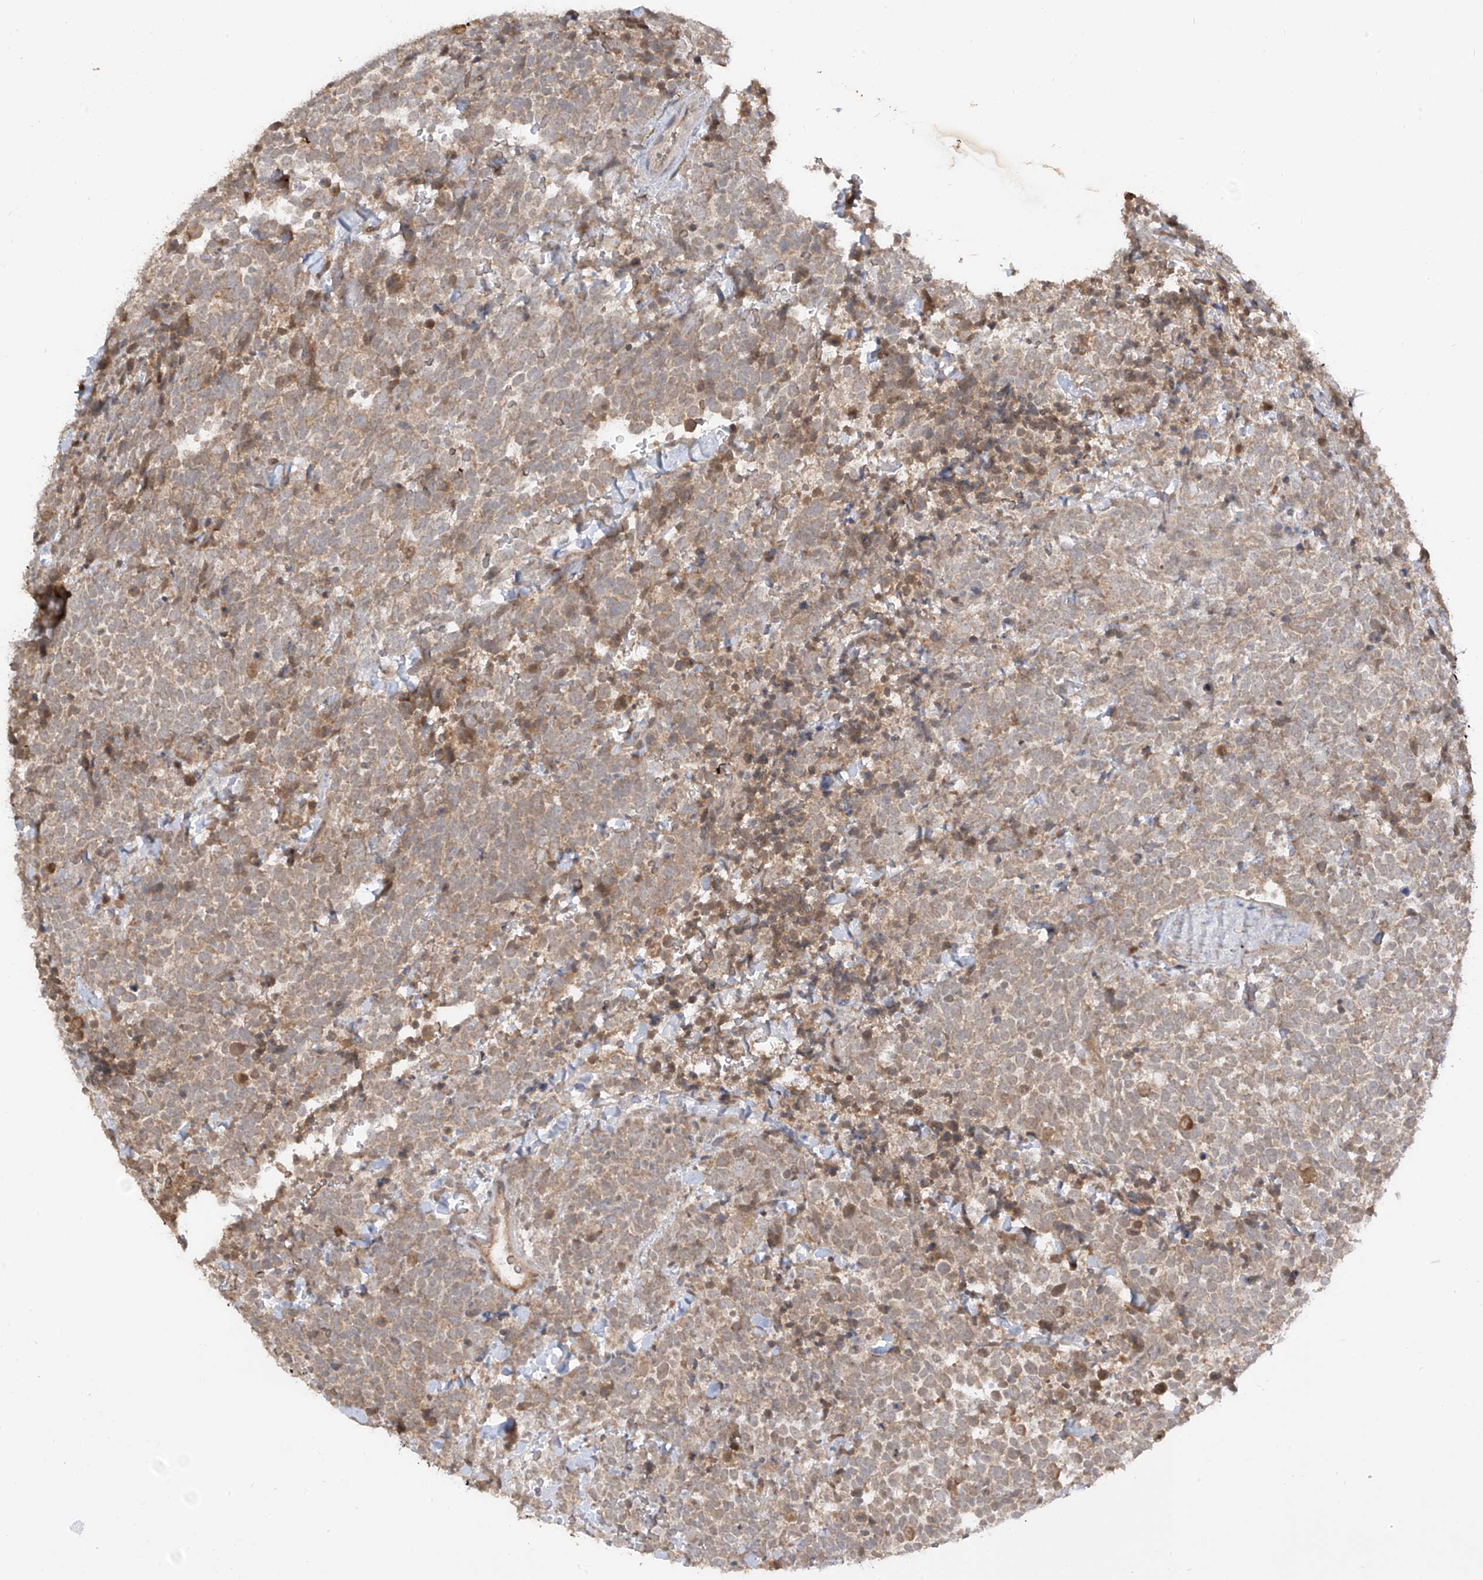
{"staining": {"intensity": "weak", "quantity": ">75%", "location": "cytoplasmic/membranous"}, "tissue": "urothelial cancer", "cell_type": "Tumor cells", "image_type": "cancer", "snomed": [{"axis": "morphology", "description": "Urothelial carcinoma, High grade"}, {"axis": "topography", "description": "Urinary bladder"}], "caption": "IHC of human high-grade urothelial carcinoma reveals low levels of weak cytoplasmic/membranous expression in approximately >75% of tumor cells.", "gene": "COLGALT2", "patient": {"sex": "female", "age": 82}}